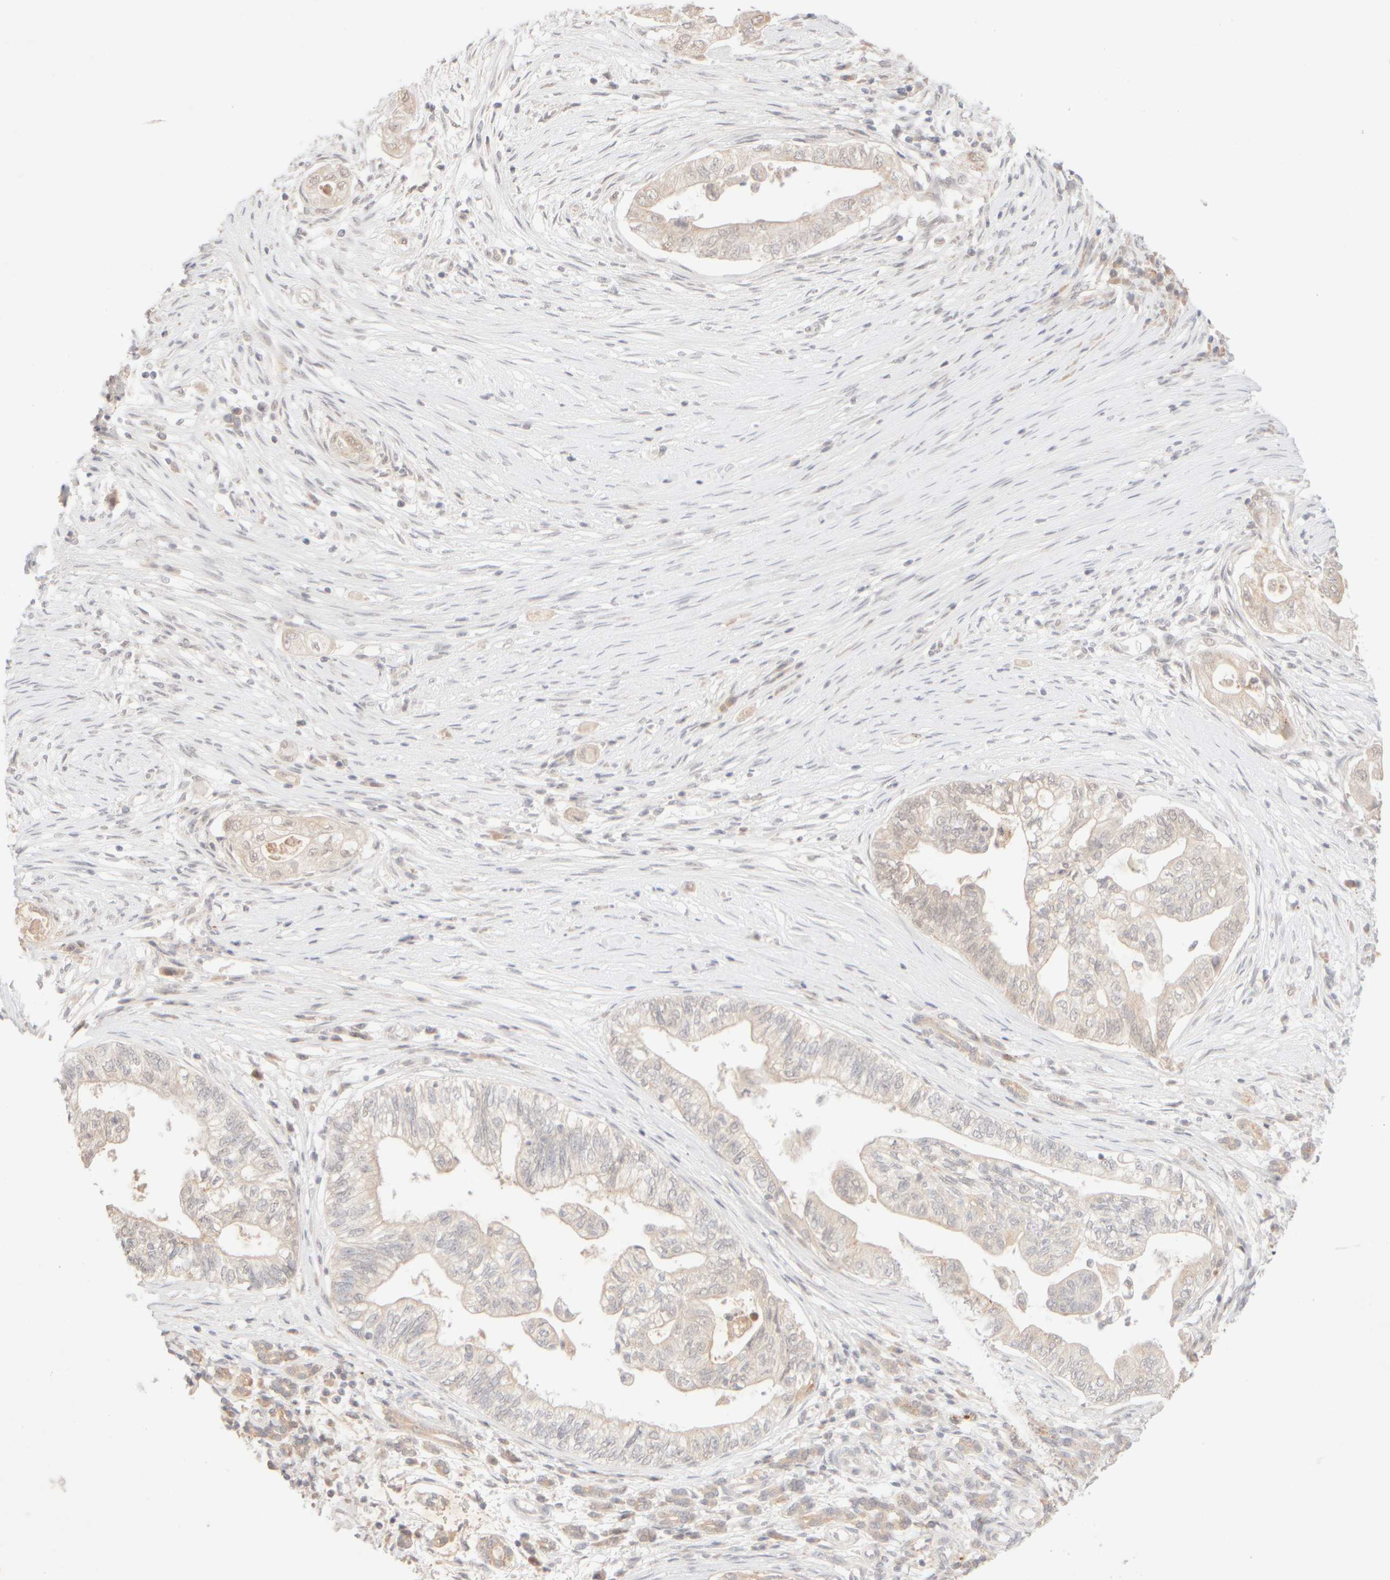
{"staining": {"intensity": "negative", "quantity": "none", "location": "none"}, "tissue": "pancreatic cancer", "cell_type": "Tumor cells", "image_type": "cancer", "snomed": [{"axis": "morphology", "description": "Adenocarcinoma, NOS"}, {"axis": "topography", "description": "Pancreas"}], "caption": "This is an immunohistochemistry micrograph of human adenocarcinoma (pancreatic). There is no positivity in tumor cells.", "gene": "SNTB1", "patient": {"sex": "male", "age": 72}}